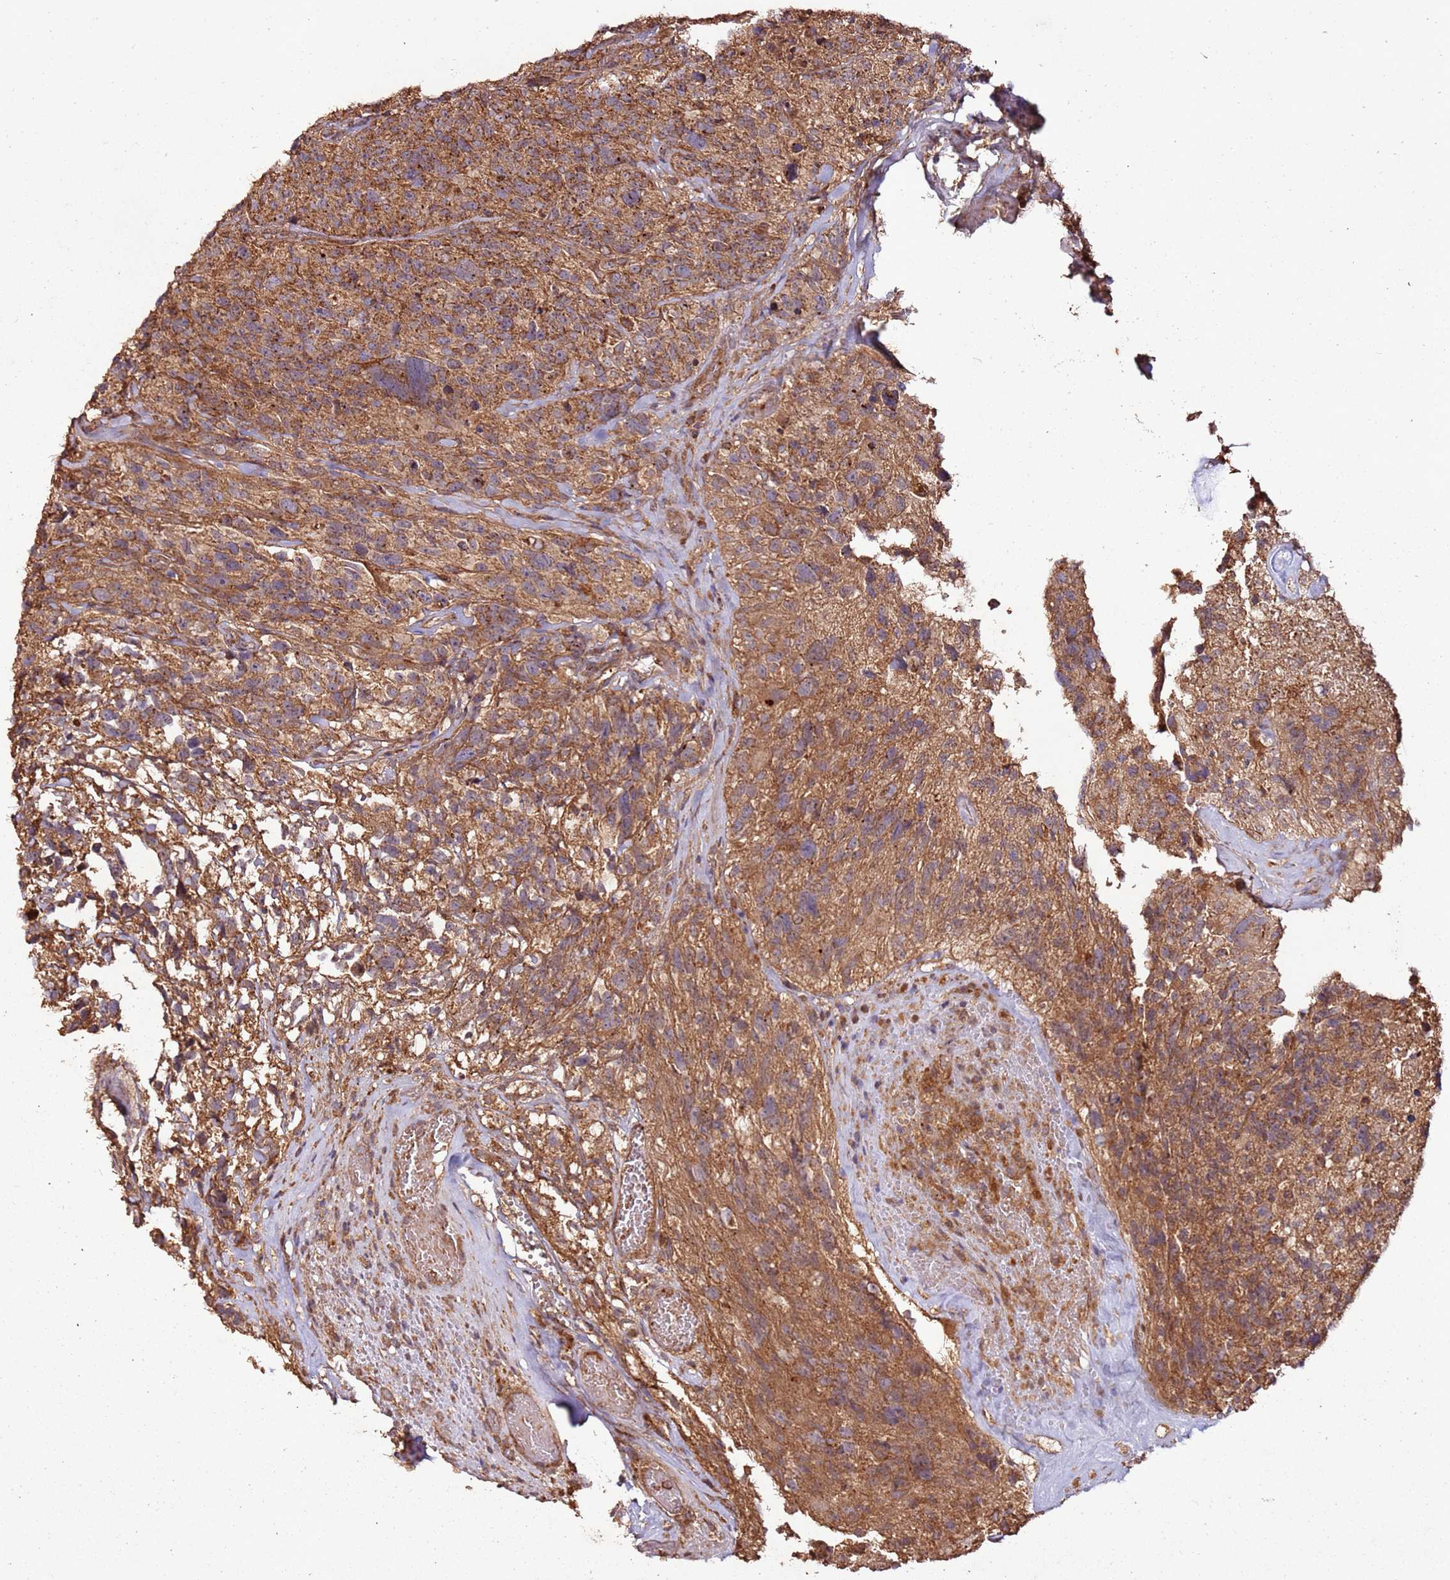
{"staining": {"intensity": "moderate", "quantity": ">75%", "location": "cytoplasmic/membranous"}, "tissue": "glioma", "cell_type": "Tumor cells", "image_type": "cancer", "snomed": [{"axis": "morphology", "description": "Glioma, malignant, High grade"}, {"axis": "topography", "description": "Brain"}], "caption": "High-grade glioma (malignant) stained for a protein demonstrates moderate cytoplasmic/membranous positivity in tumor cells.", "gene": "FAM186A", "patient": {"sex": "male", "age": 69}}